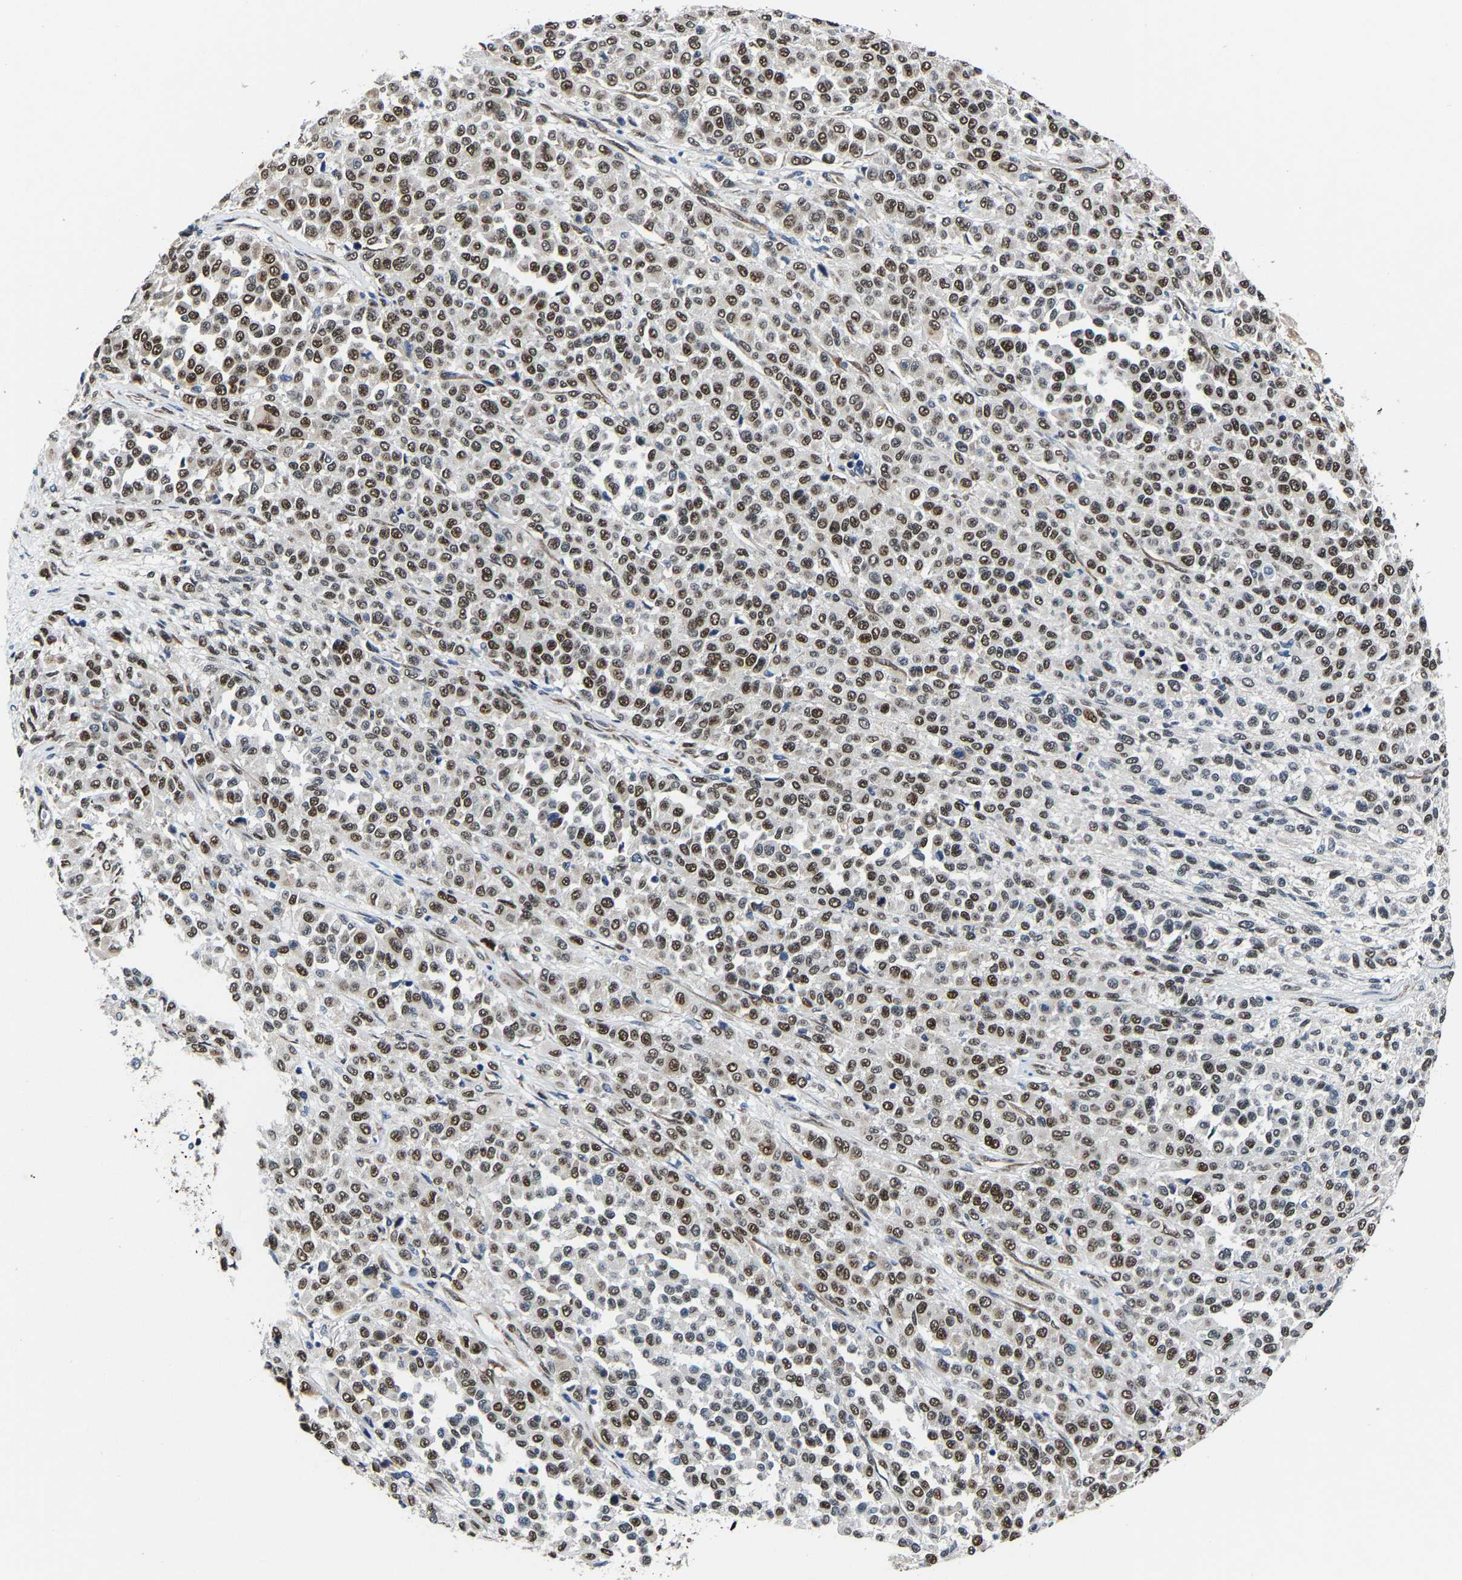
{"staining": {"intensity": "strong", "quantity": "25%-75%", "location": "nuclear"}, "tissue": "melanoma", "cell_type": "Tumor cells", "image_type": "cancer", "snomed": [{"axis": "morphology", "description": "Malignant melanoma, Metastatic site"}, {"axis": "topography", "description": "Pancreas"}], "caption": "The immunohistochemical stain shows strong nuclear staining in tumor cells of melanoma tissue.", "gene": "METTL1", "patient": {"sex": "female", "age": 30}}